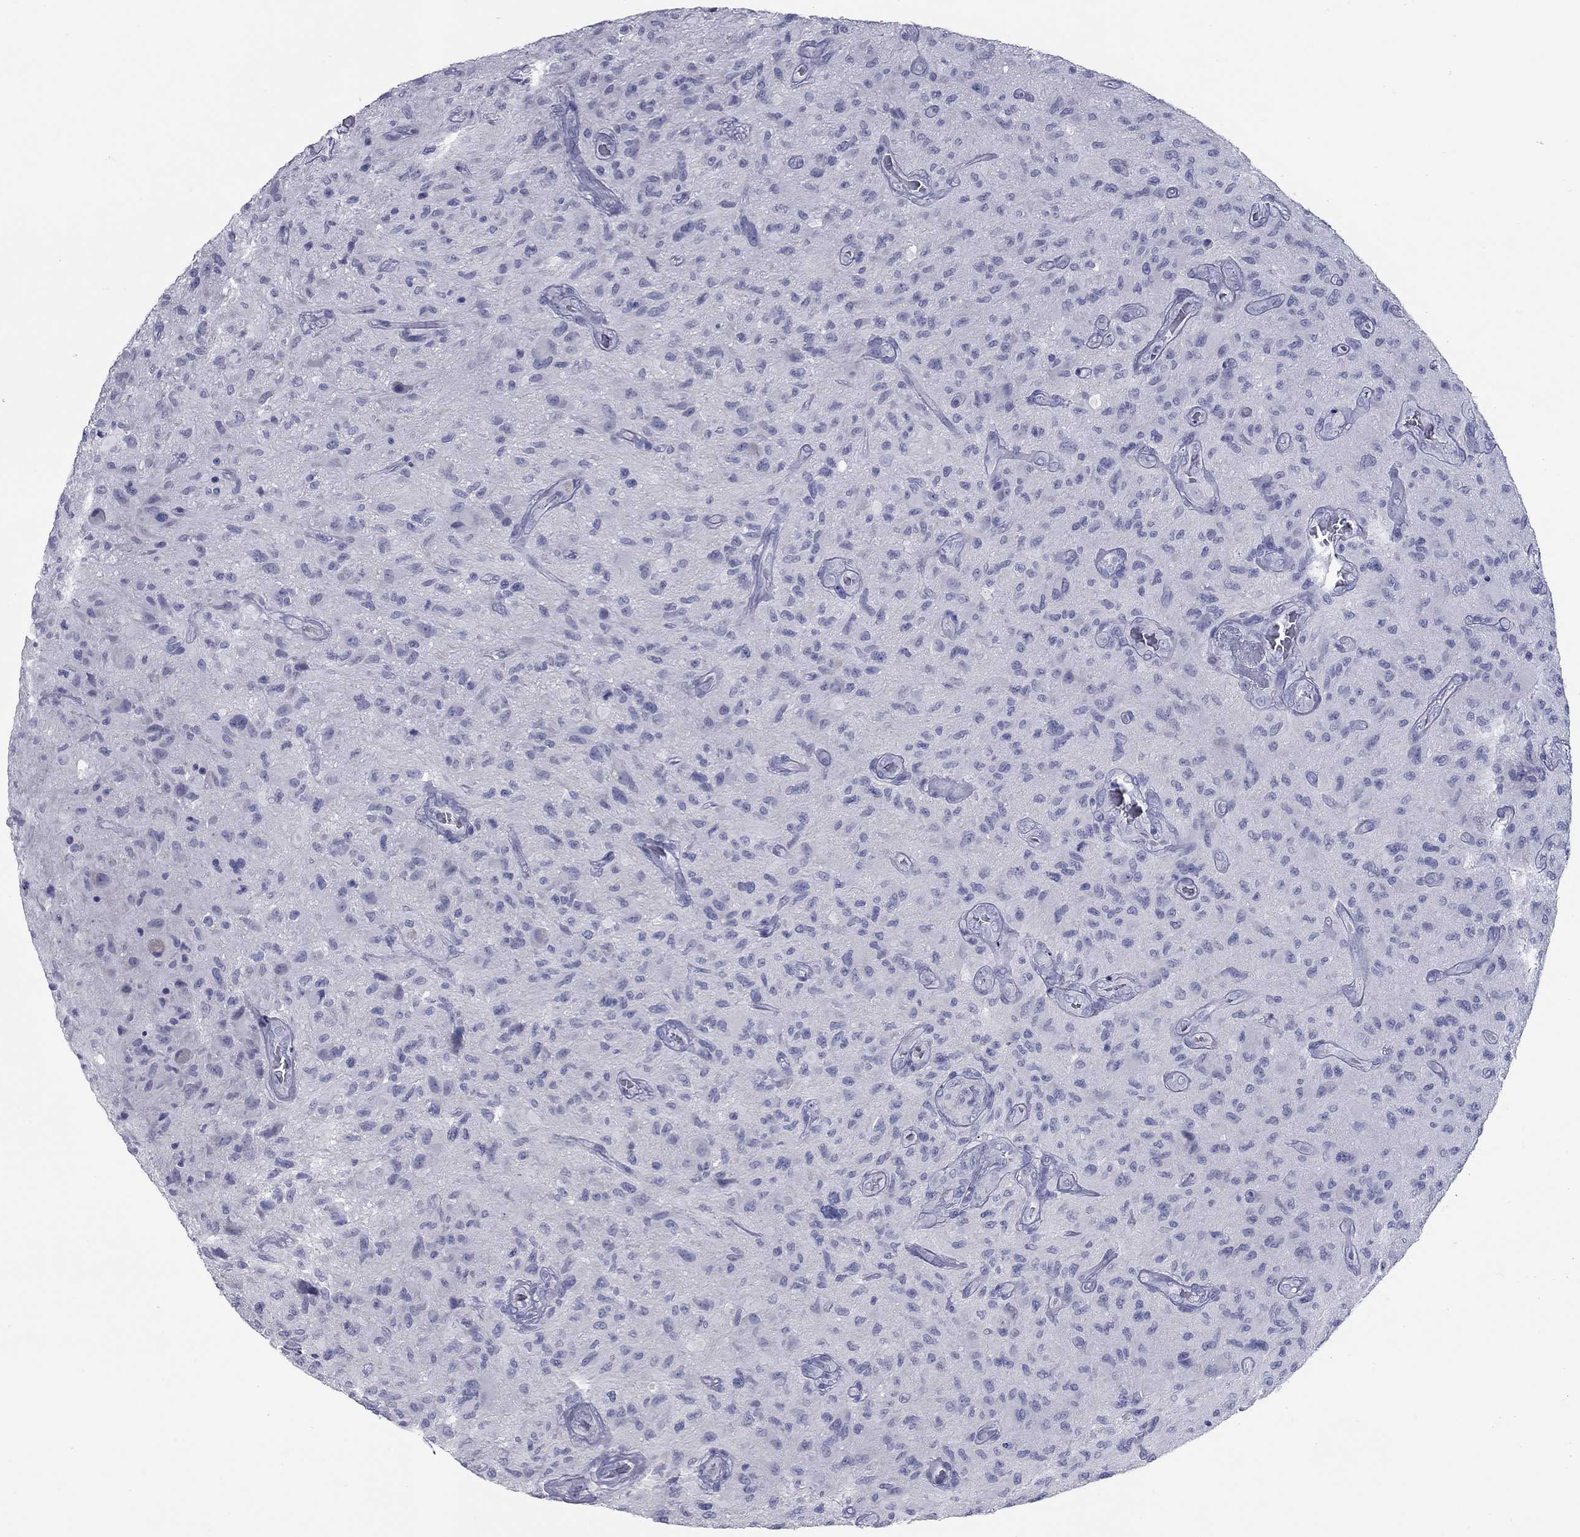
{"staining": {"intensity": "negative", "quantity": "none", "location": "none"}, "tissue": "glioma", "cell_type": "Tumor cells", "image_type": "cancer", "snomed": [{"axis": "morphology", "description": "Glioma, malignant, NOS"}, {"axis": "morphology", "description": "Glioma, malignant, High grade"}, {"axis": "topography", "description": "Brain"}], "caption": "IHC image of high-grade glioma (malignant) stained for a protein (brown), which demonstrates no expression in tumor cells. (Immunohistochemistry (ihc), brightfield microscopy, high magnification).", "gene": "KIRREL2", "patient": {"sex": "female", "age": 71}}